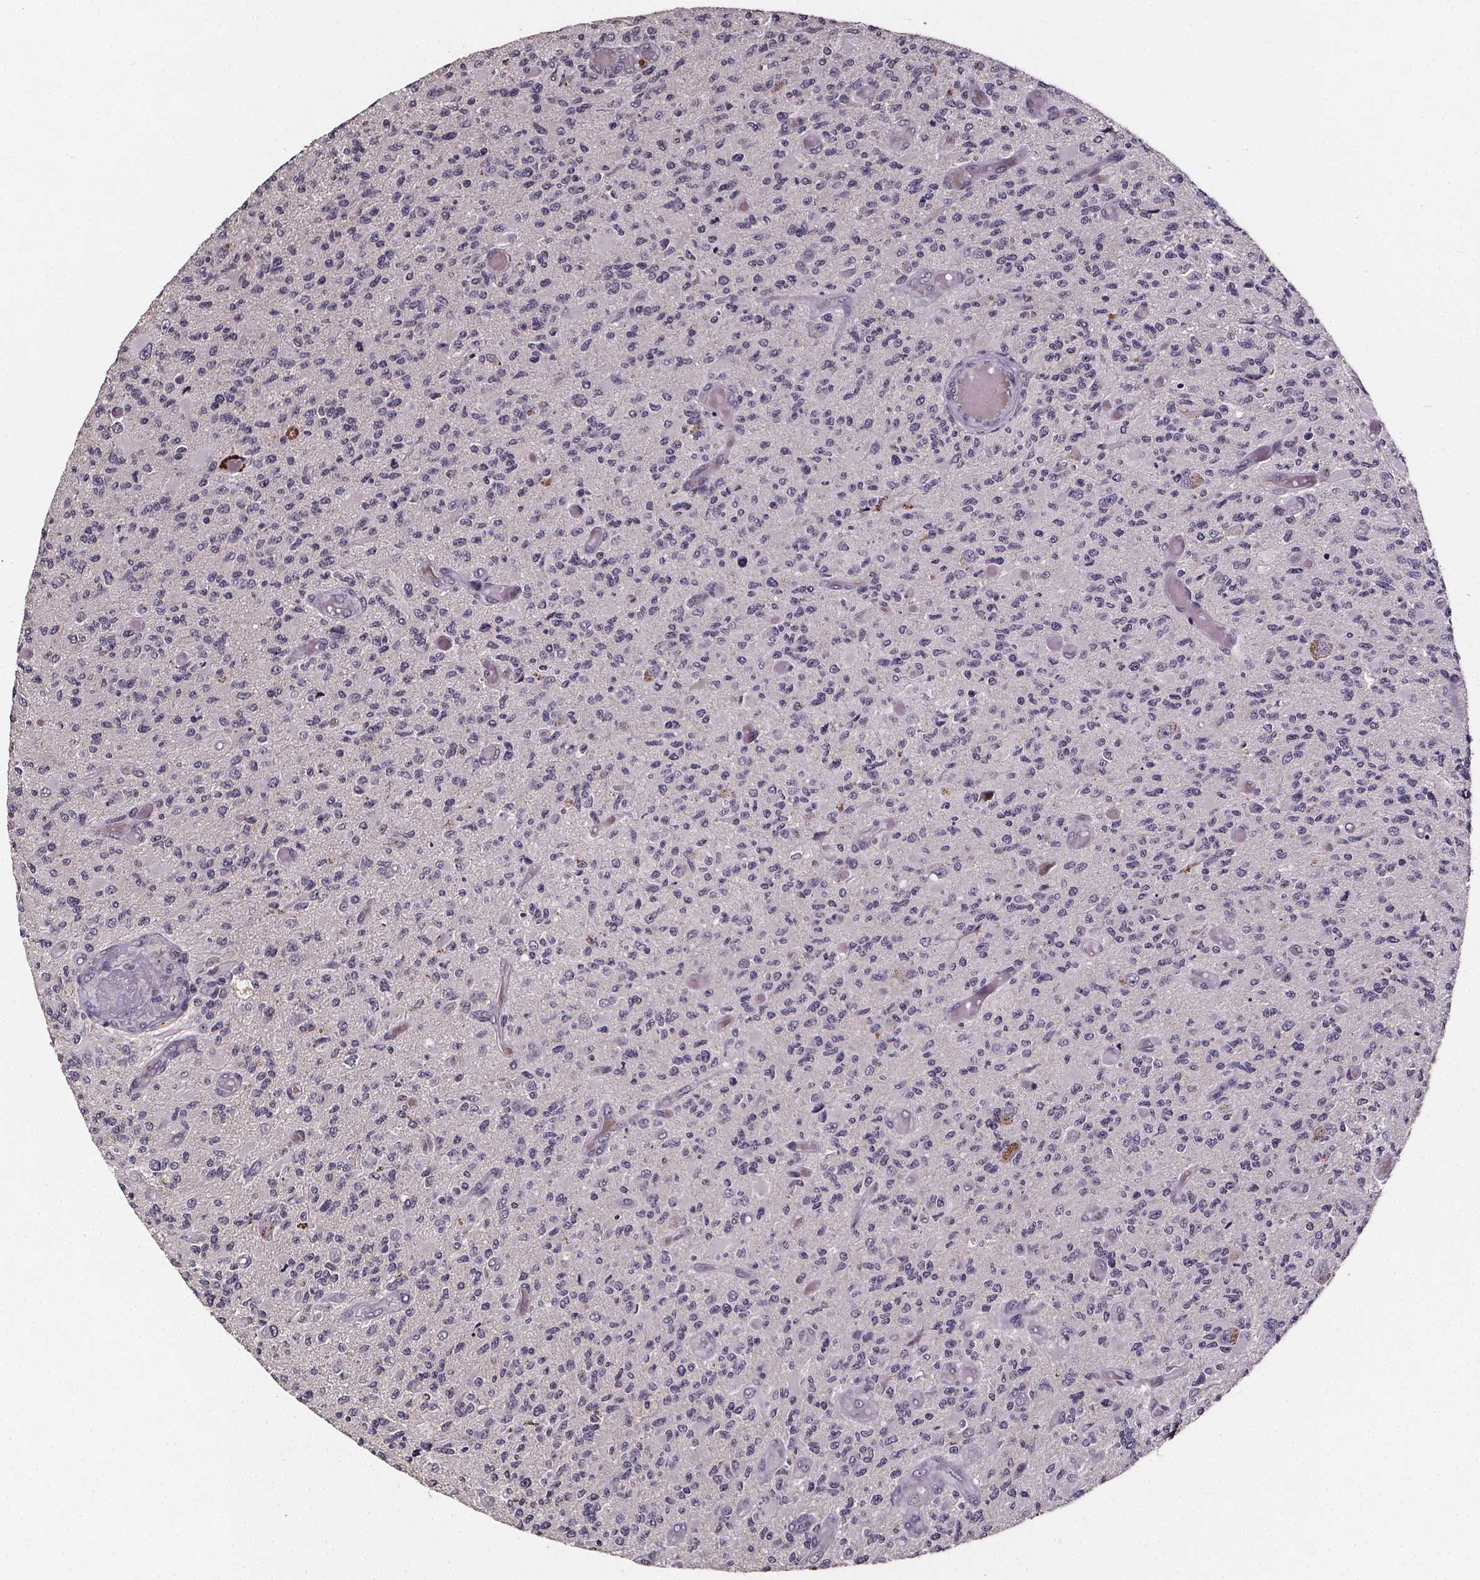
{"staining": {"intensity": "negative", "quantity": "none", "location": "none"}, "tissue": "glioma", "cell_type": "Tumor cells", "image_type": "cancer", "snomed": [{"axis": "morphology", "description": "Glioma, malignant, High grade"}, {"axis": "topography", "description": "Brain"}], "caption": "Tumor cells show no significant protein positivity in glioma.", "gene": "SPAG8", "patient": {"sex": "female", "age": 63}}